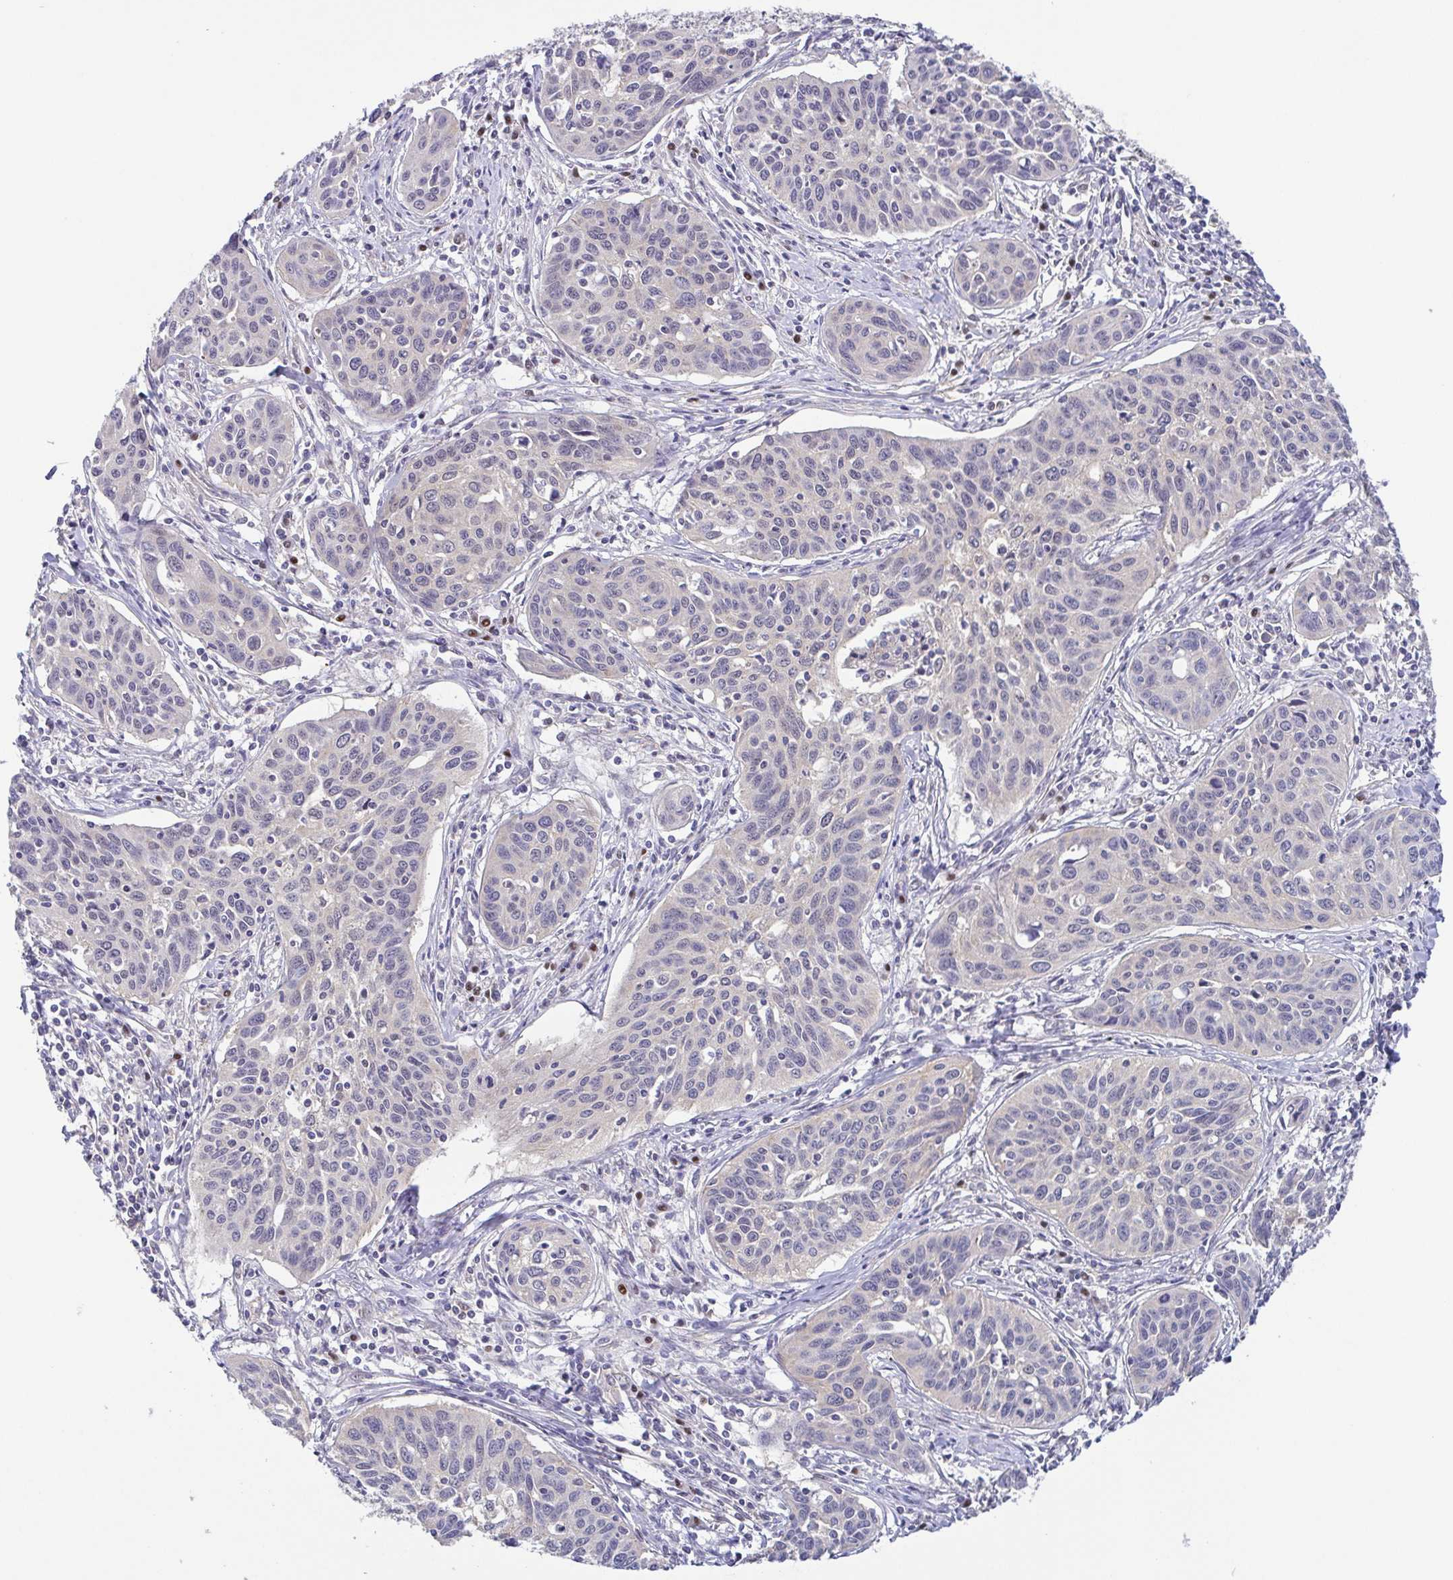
{"staining": {"intensity": "negative", "quantity": "none", "location": "none"}, "tissue": "cervical cancer", "cell_type": "Tumor cells", "image_type": "cancer", "snomed": [{"axis": "morphology", "description": "Squamous cell carcinoma, NOS"}, {"axis": "topography", "description": "Cervix"}], "caption": "Immunohistochemical staining of human cervical squamous cell carcinoma demonstrates no significant expression in tumor cells. The staining was performed using DAB (3,3'-diaminobenzidine) to visualize the protein expression in brown, while the nuclei were stained in blue with hematoxylin (Magnification: 20x).", "gene": "UBE2Q1", "patient": {"sex": "female", "age": 31}}